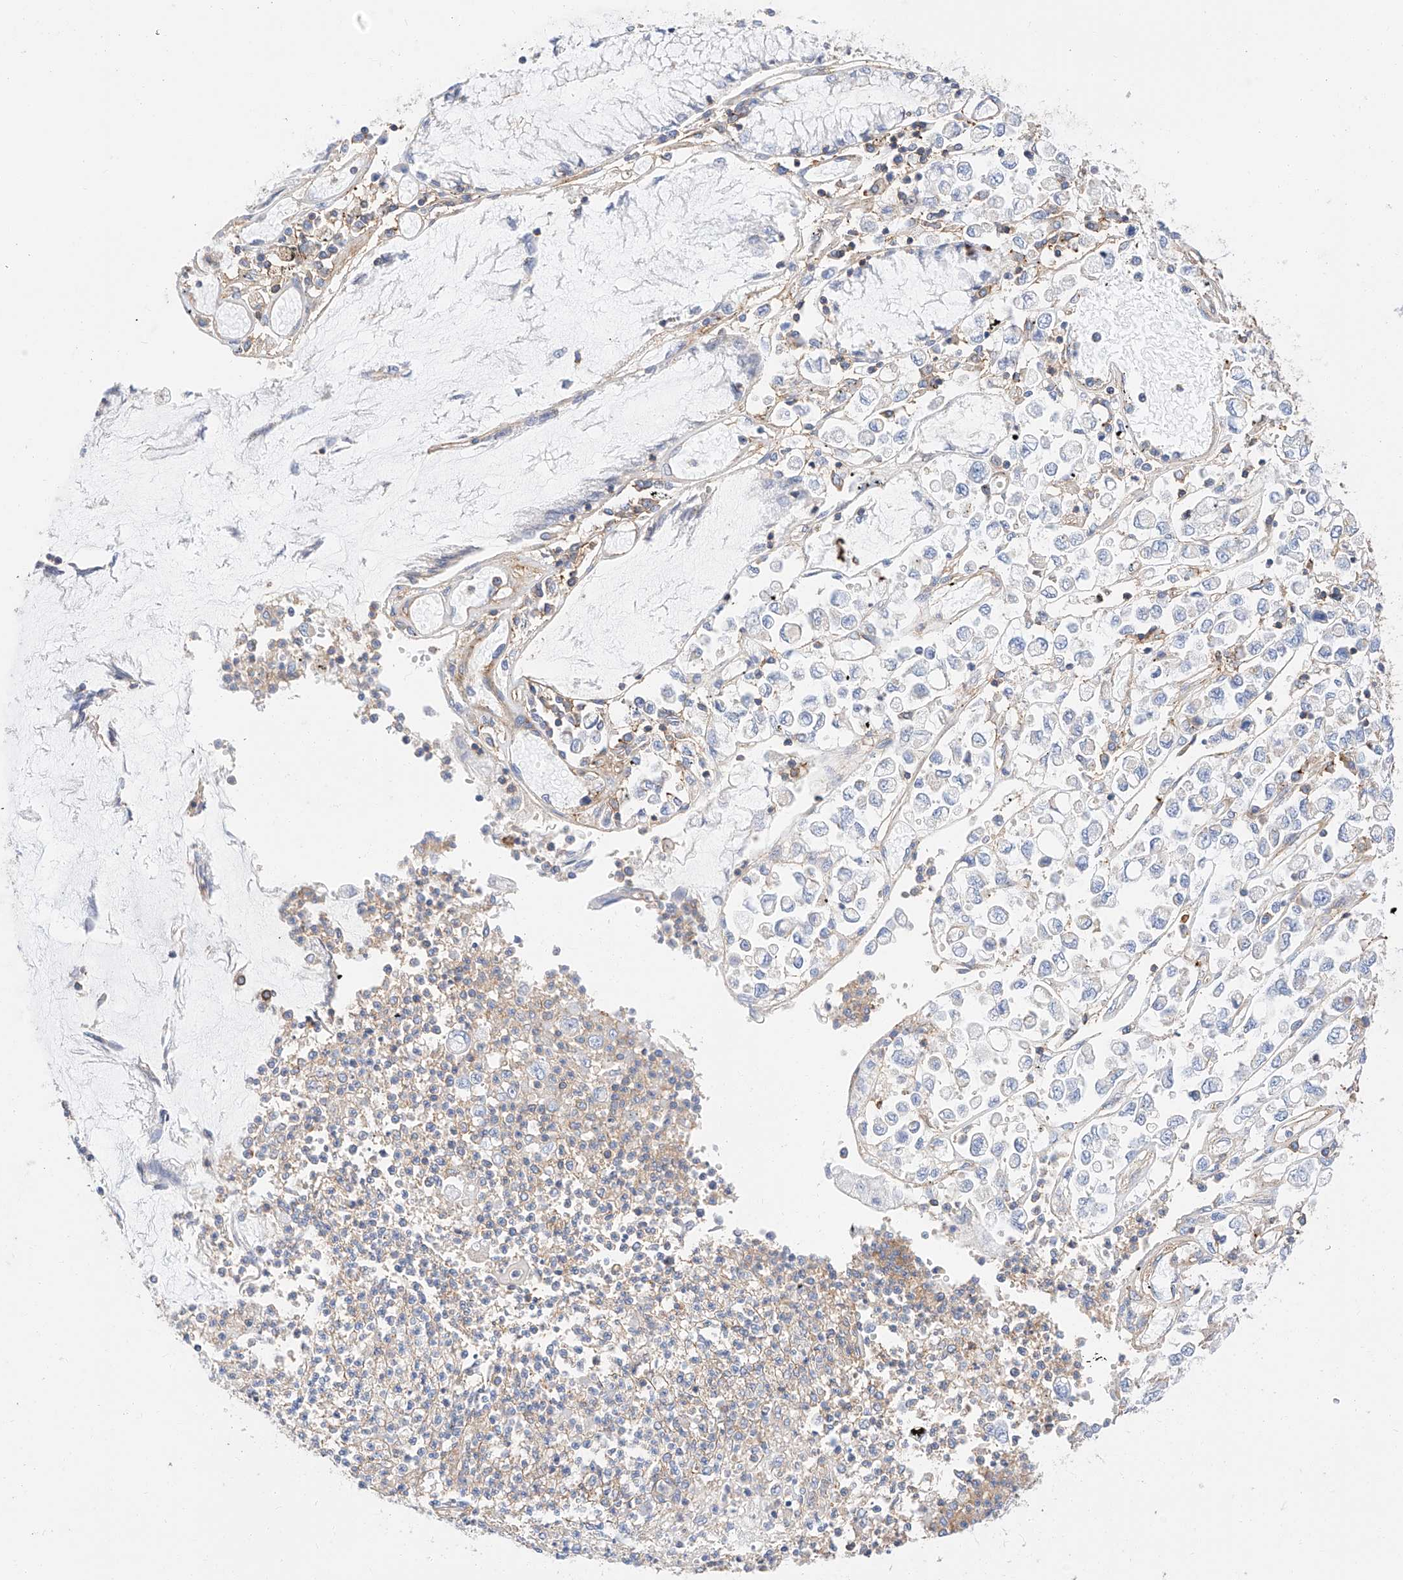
{"staining": {"intensity": "negative", "quantity": "none", "location": "none"}, "tissue": "stomach cancer", "cell_type": "Tumor cells", "image_type": "cancer", "snomed": [{"axis": "morphology", "description": "Adenocarcinoma, NOS"}, {"axis": "topography", "description": "Stomach"}], "caption": "Stomach adenocarcinoma was stained to show a protein in brown. There is no significant expression in tumor cells.", "gene": "HAUS4", "patient": {"sex": "female", "age": 76}}